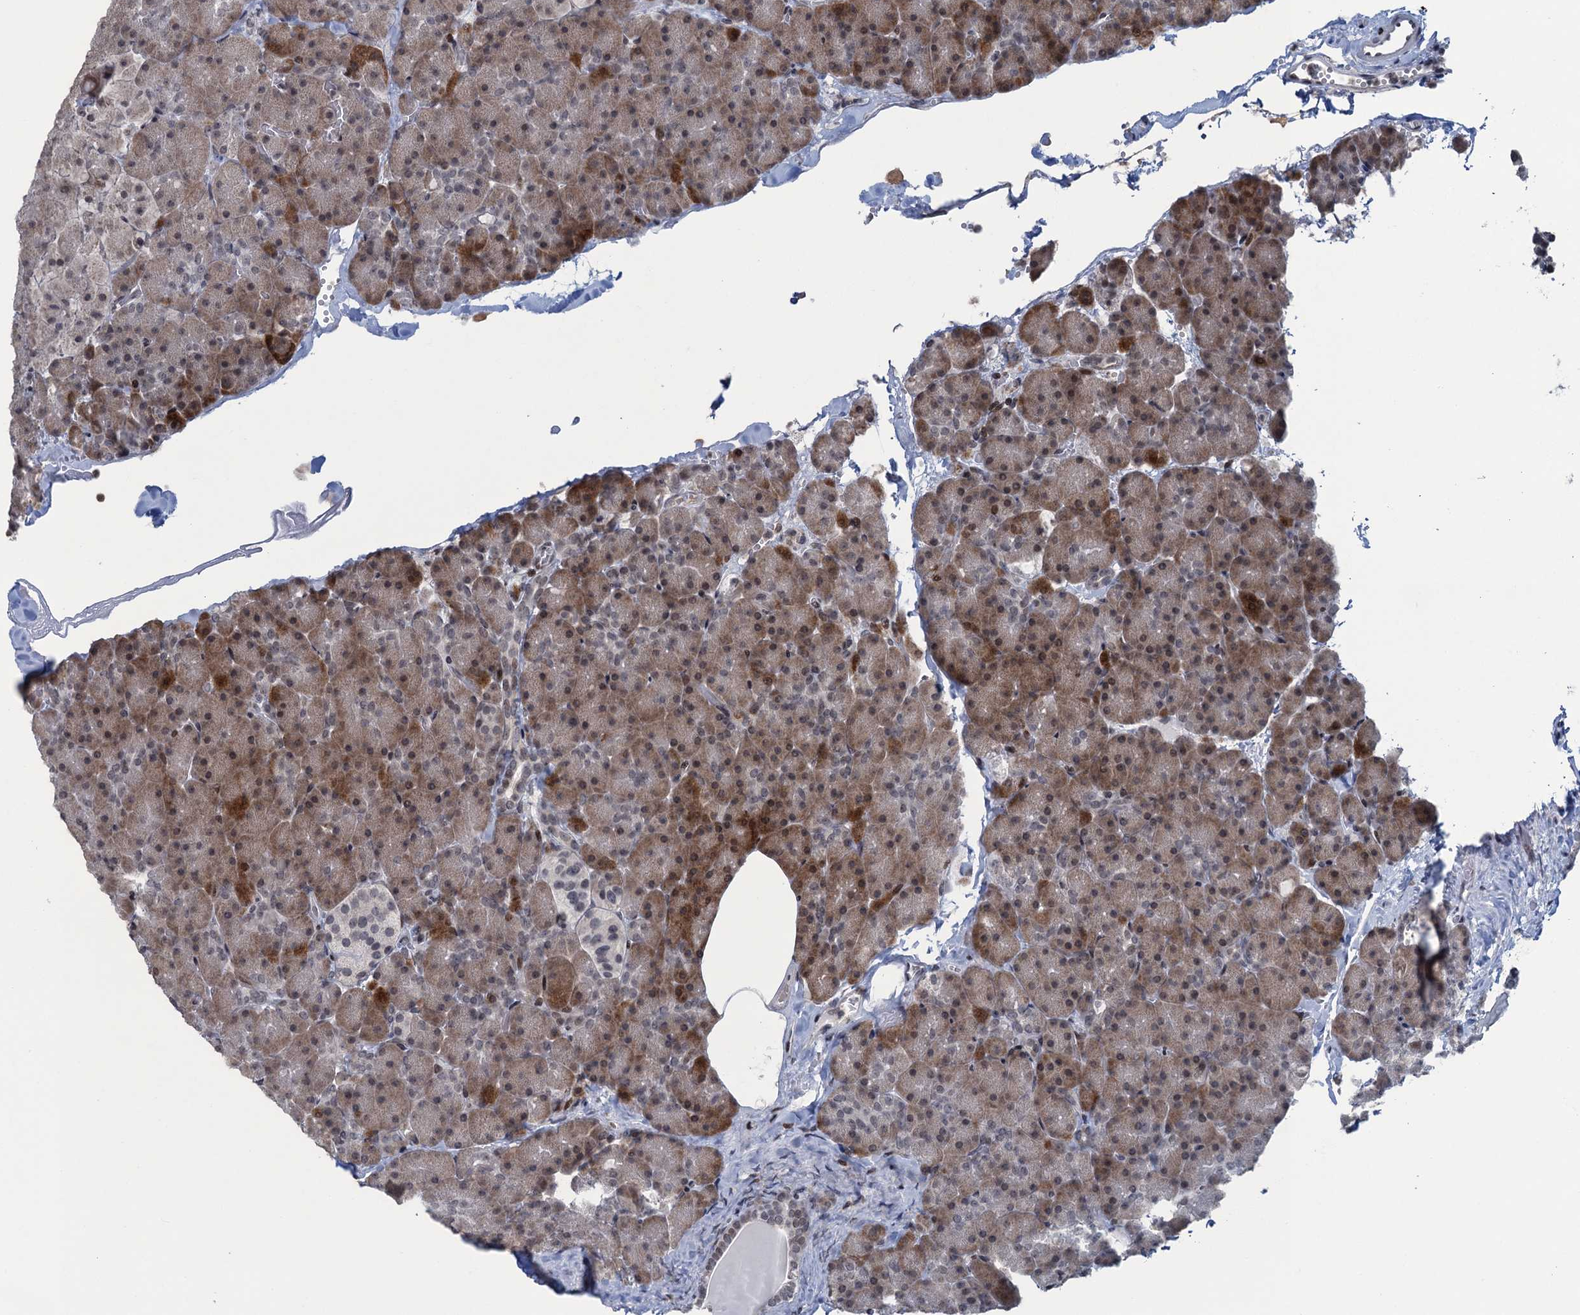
{"staining": {"intensity": "moderate", "quantity": "25%-75%", "location": "cytoplasmic/membranous"}, "tissue": "pancreas", "cell_type": "Exocrine glandular cells", "image_type": "normal", "snomed": [{"axis": "morphology", "description": "Normal tissue, NOS"}, {"axis": "topography", "description": "Pancreas"}], "caption": "Immunohistochemical staining of unremarkable pancreas shows medium levels of moderate cytoplasmic/membranous staining in approximately 25%-75% of exocrine glandular cells. The staining was performed using DAB, with brown indicating positive protein expression. Nuclei are stained blue with hematoxylin.", "gene": "FYB1", "patient": {"sex": "male", "age": 36}}